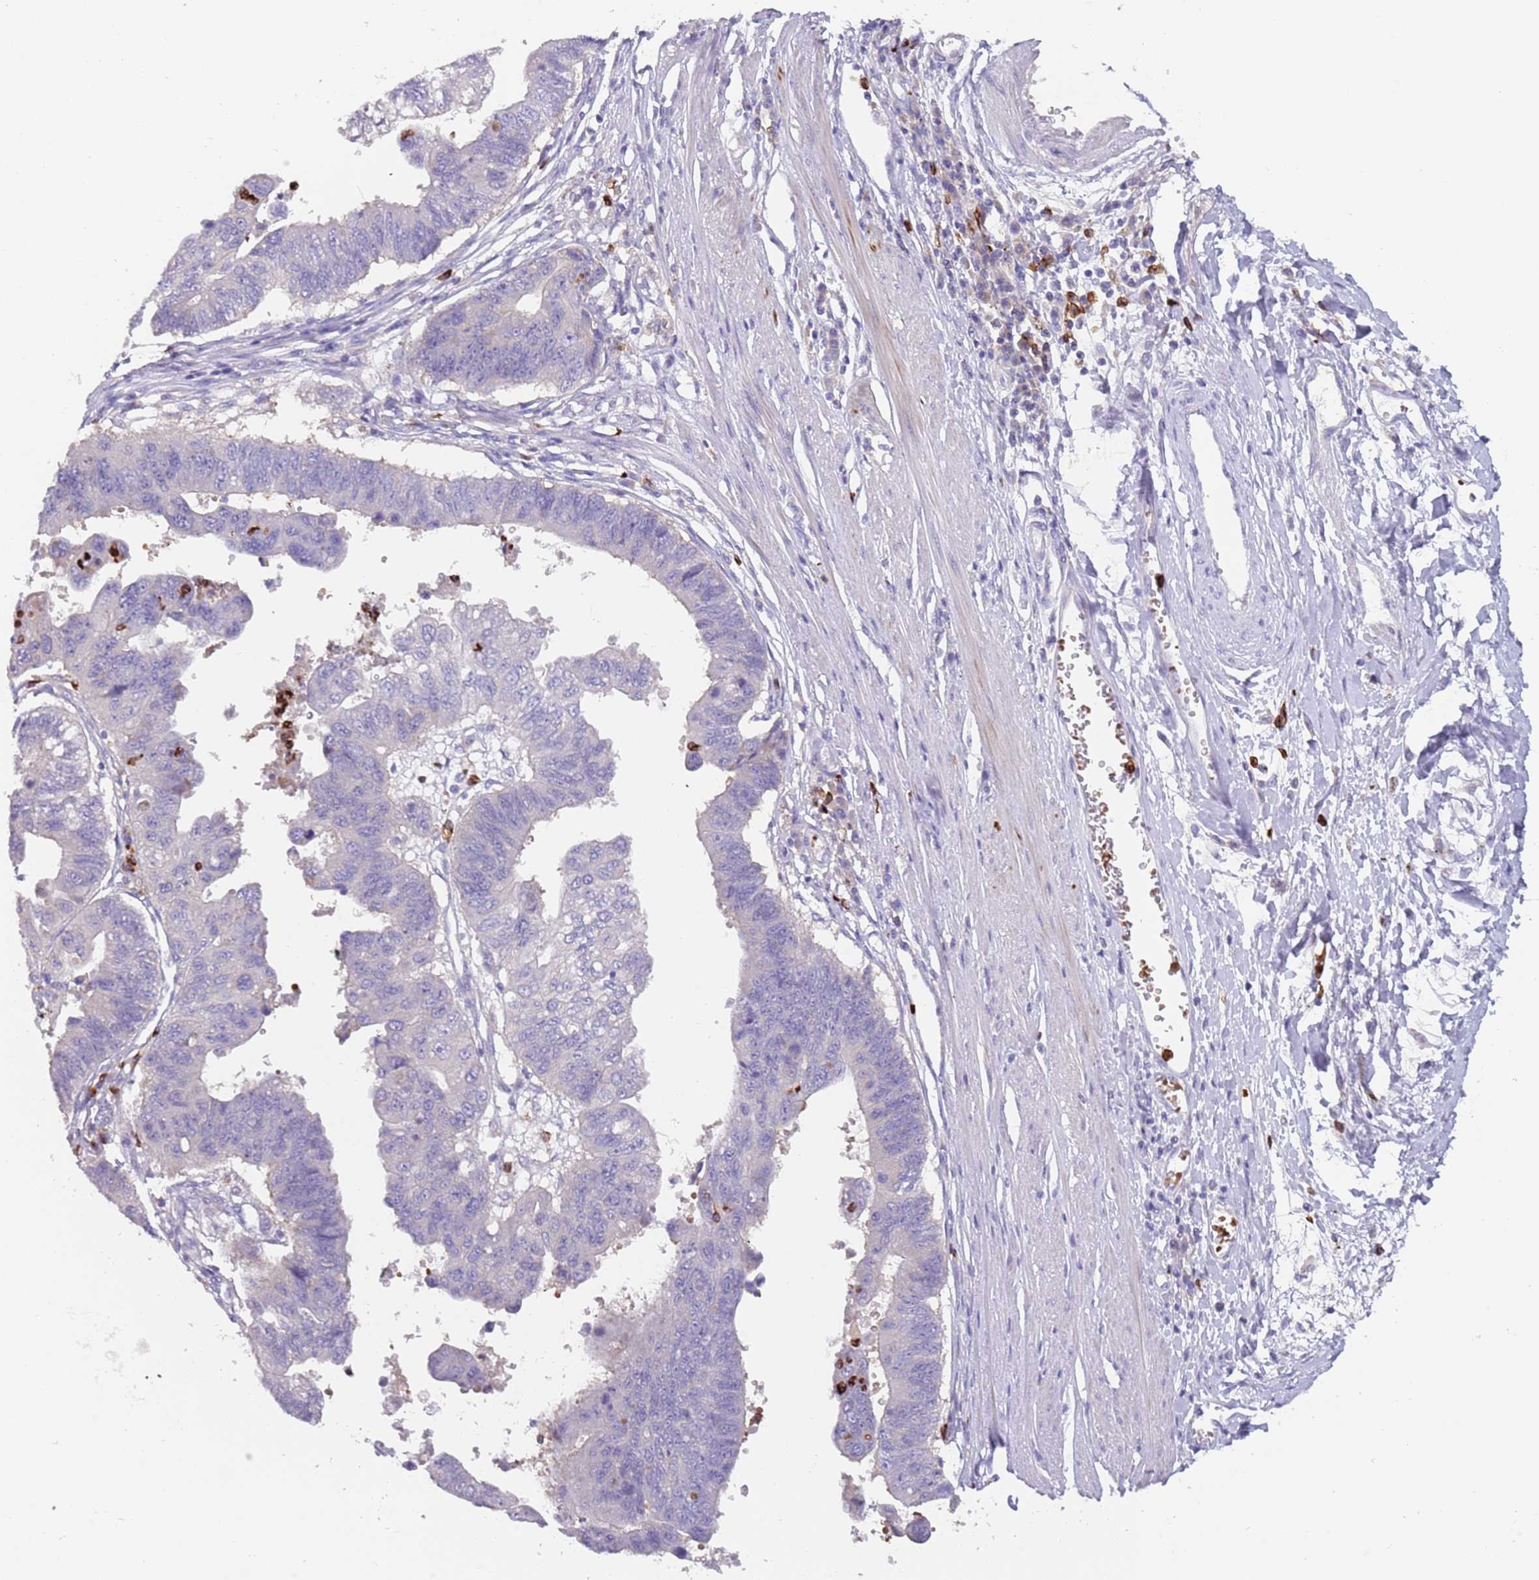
{"staining": {"intensity": "negative", "quantity": "none", "location": "none"}, "tissue": "stomach cancer", "cell_type": "Tumor cells", "image_type": "cancer", "snomed": [{"axis": "morphology", "description": "Adenocarcinoma, NOS"}, {"axis": "topography", "description": "Stomach"}], "caption": "This is a micrograph of IHC staining of stomach cancer, which shows no expression in tumor cells. (Brightfield microscopy of DAB (3,3'-diaminobenzidine) IHC at high magnification).", "gene": "TMEM251", "patient": {"sex": "male", "age": 59}}